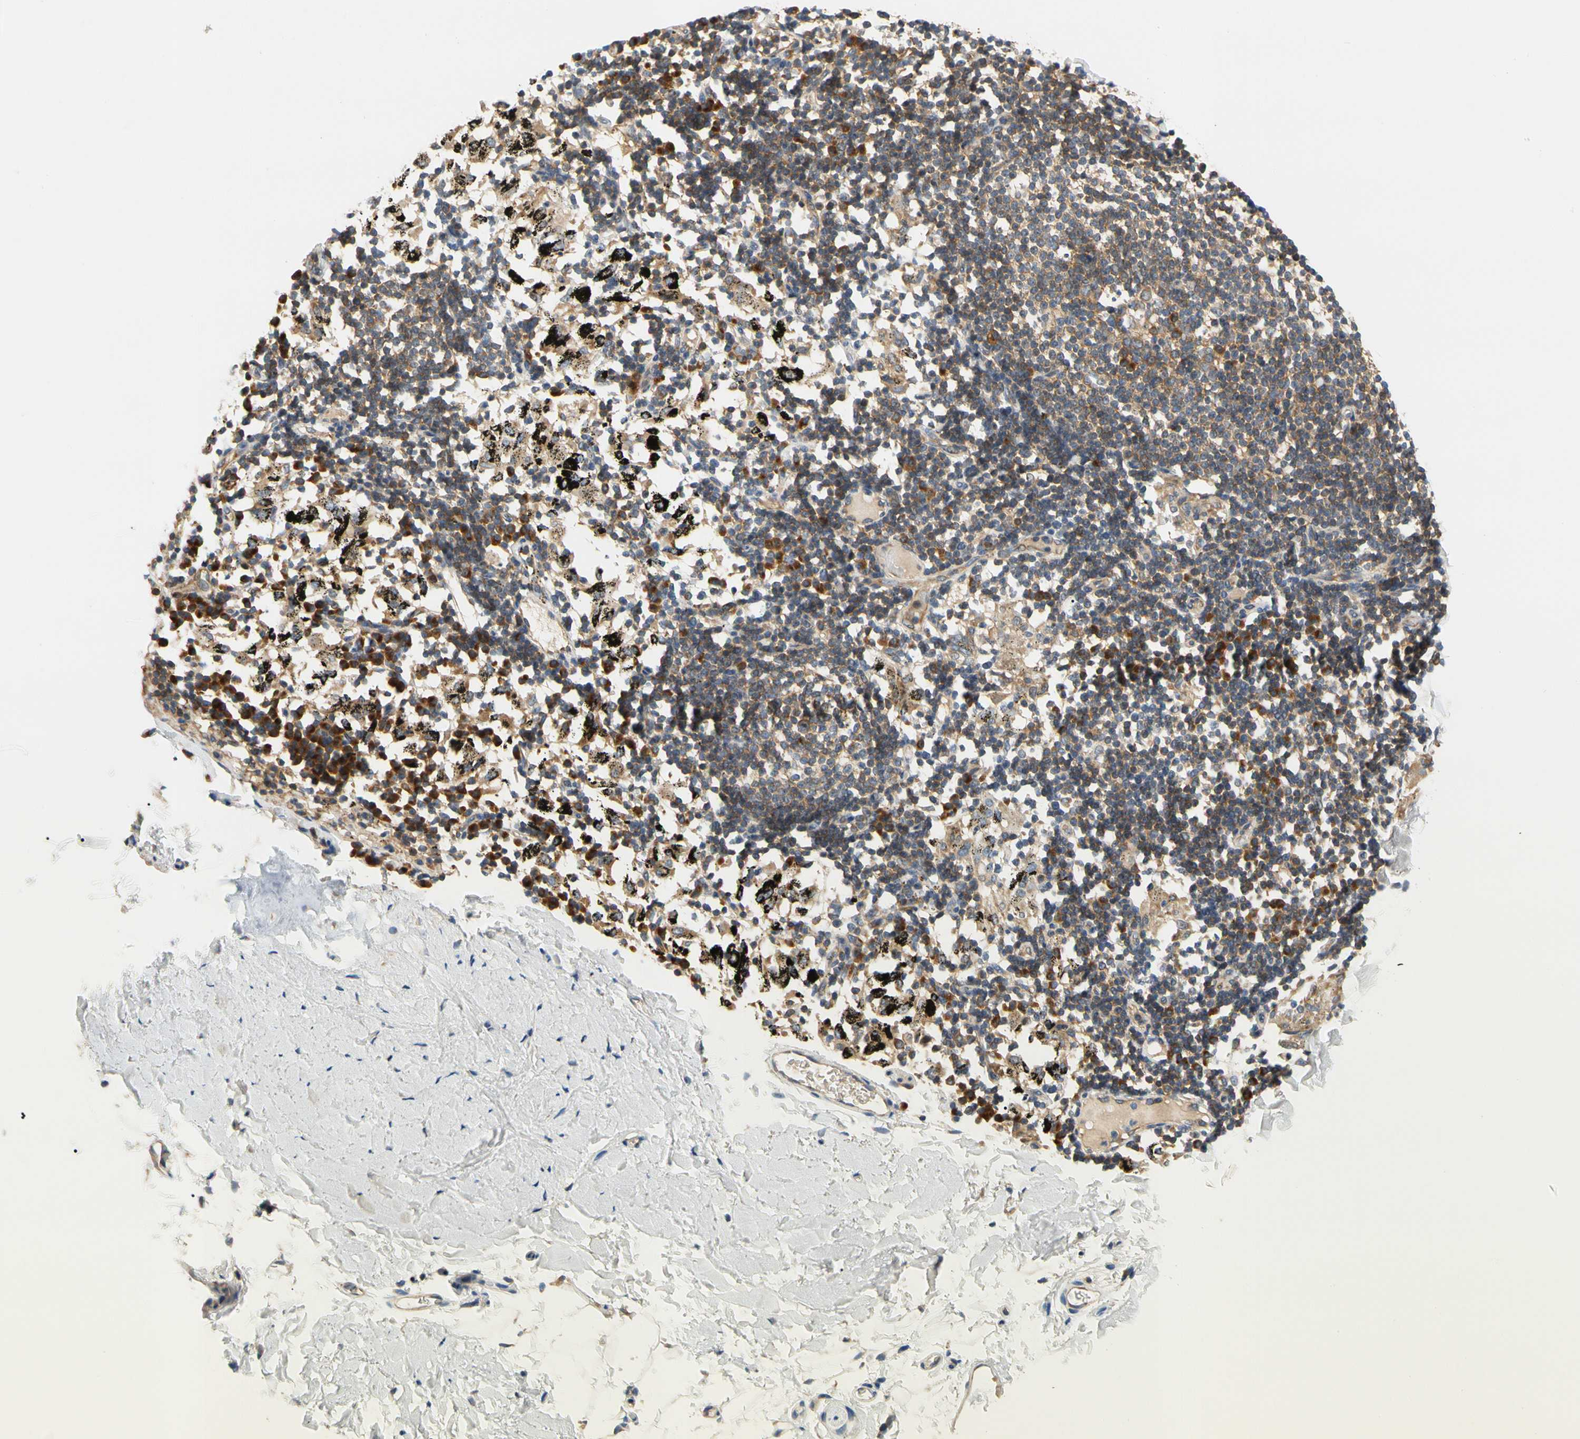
{"staining": {"intensity": "moderate", "quantity": "<25%", "location": "cytoplasmic/membranous"}, "tissue": "adipose tissue", "cell_type": "Adipocytes", "image_type": "normal", "snomed": [{"axis": "morphology", "description": "Normal tissue, NOS"}, {"axis": "topography", "description": "Cartilage tissue"}, {"axis": "topography", "description": "Bronchus"}], "caption": "Adipose tissue stained with IHC displays moderate cytoplasmic/membranous positivity in about <25% of adipocytes.", "gene": "LRRC47", "patient": {"sex": "female", "age": 73}}